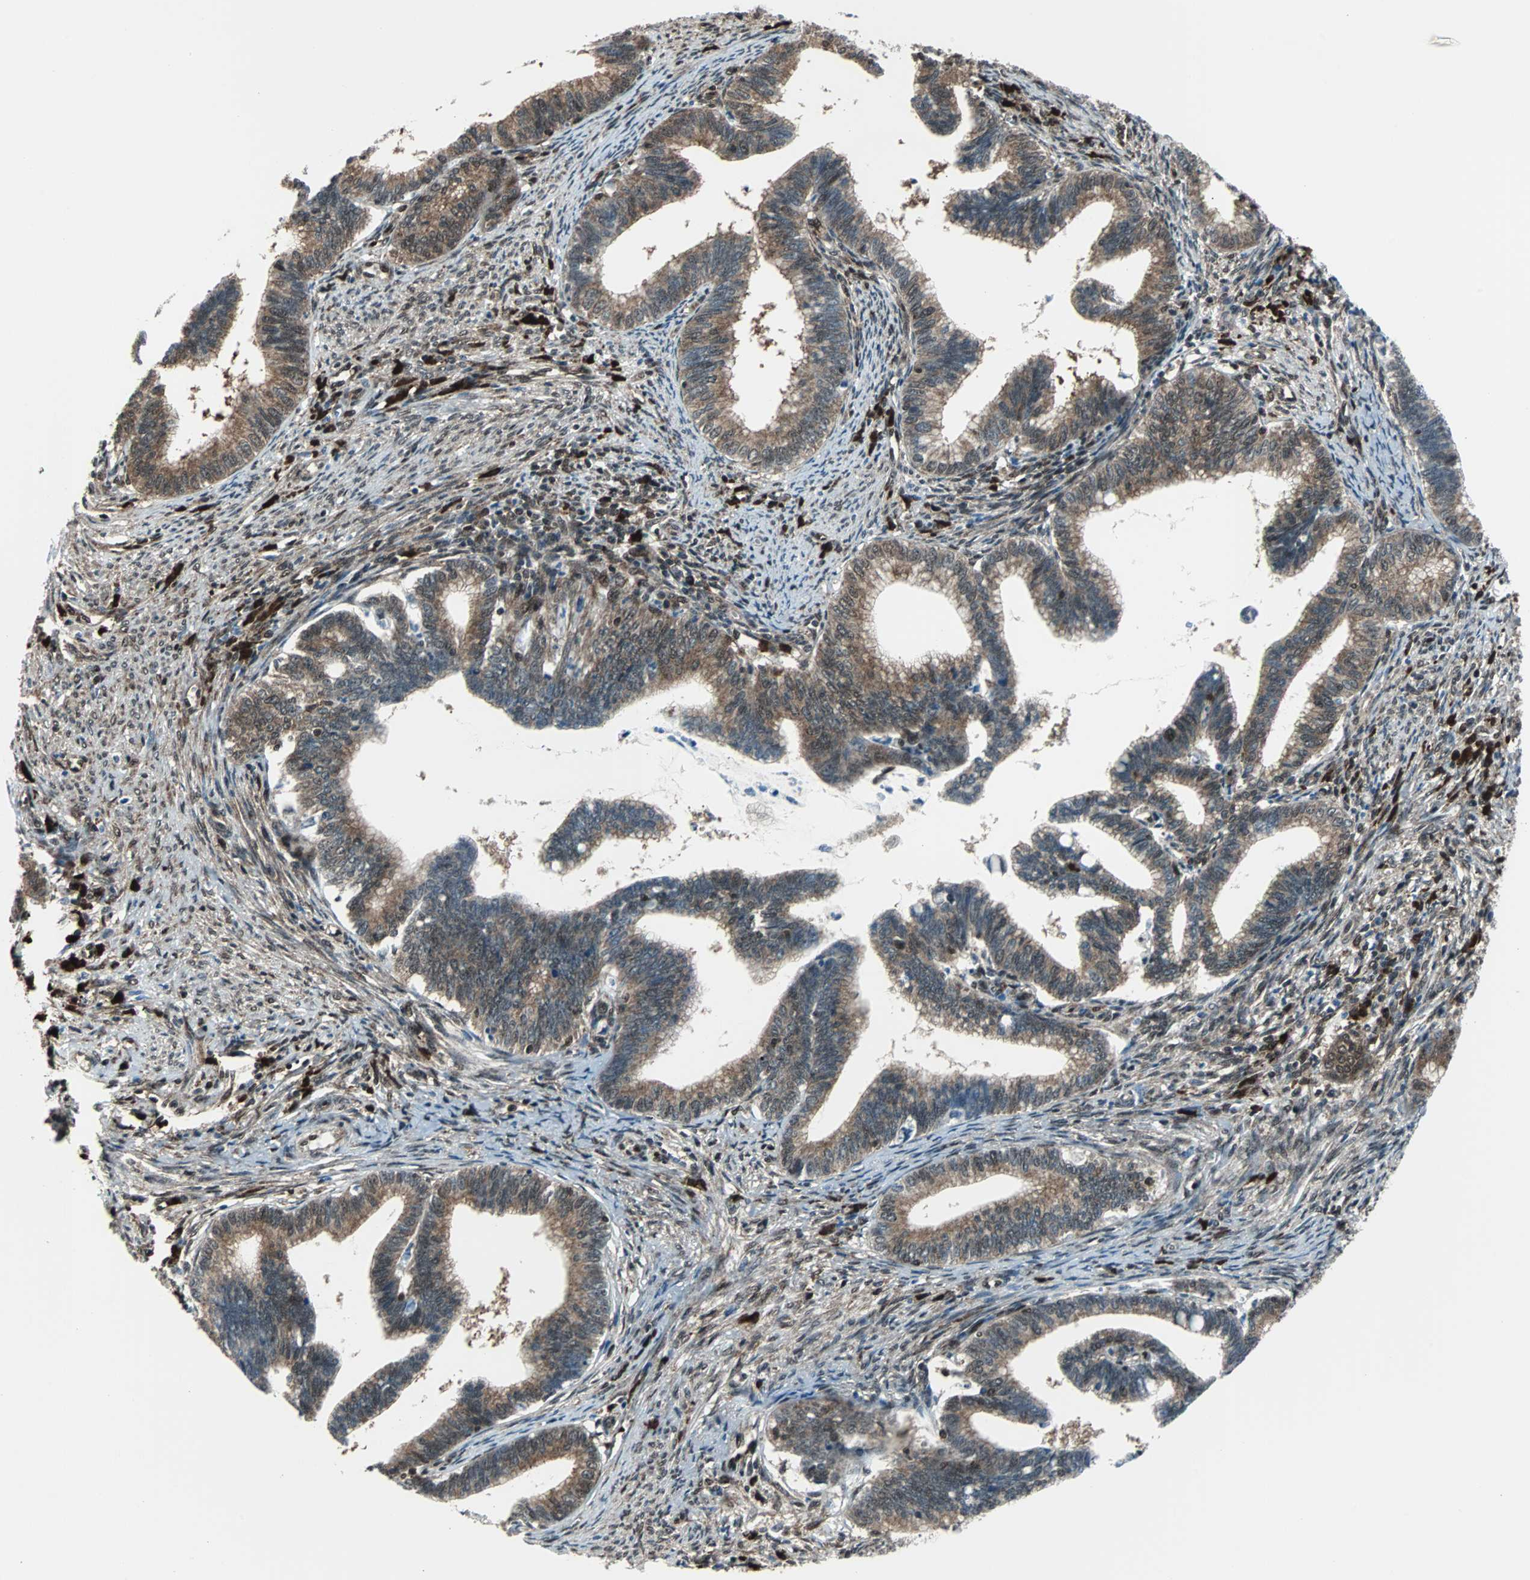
{"staining": {"intensity": "moderate", "quantity": ">75%", "location": "cytoplasmic/membranous"}, "tissue": "cervical cancer", "cell_type": "Tumor cells", "image_type": "cancer", "snomed": [{"axis": "morphology", "description": "Adenocarcinoma, NOS"}, {"axis": "topography", "description": "Cervix"}], "caption": "Tumor cells exhibit moderate cytoplasmic/membranous positivity in approximately >75% of cells in cervical cancer (adenocarcinoma).", "gene": "VCP", "patient": {"sex": "female", "age": 36}}